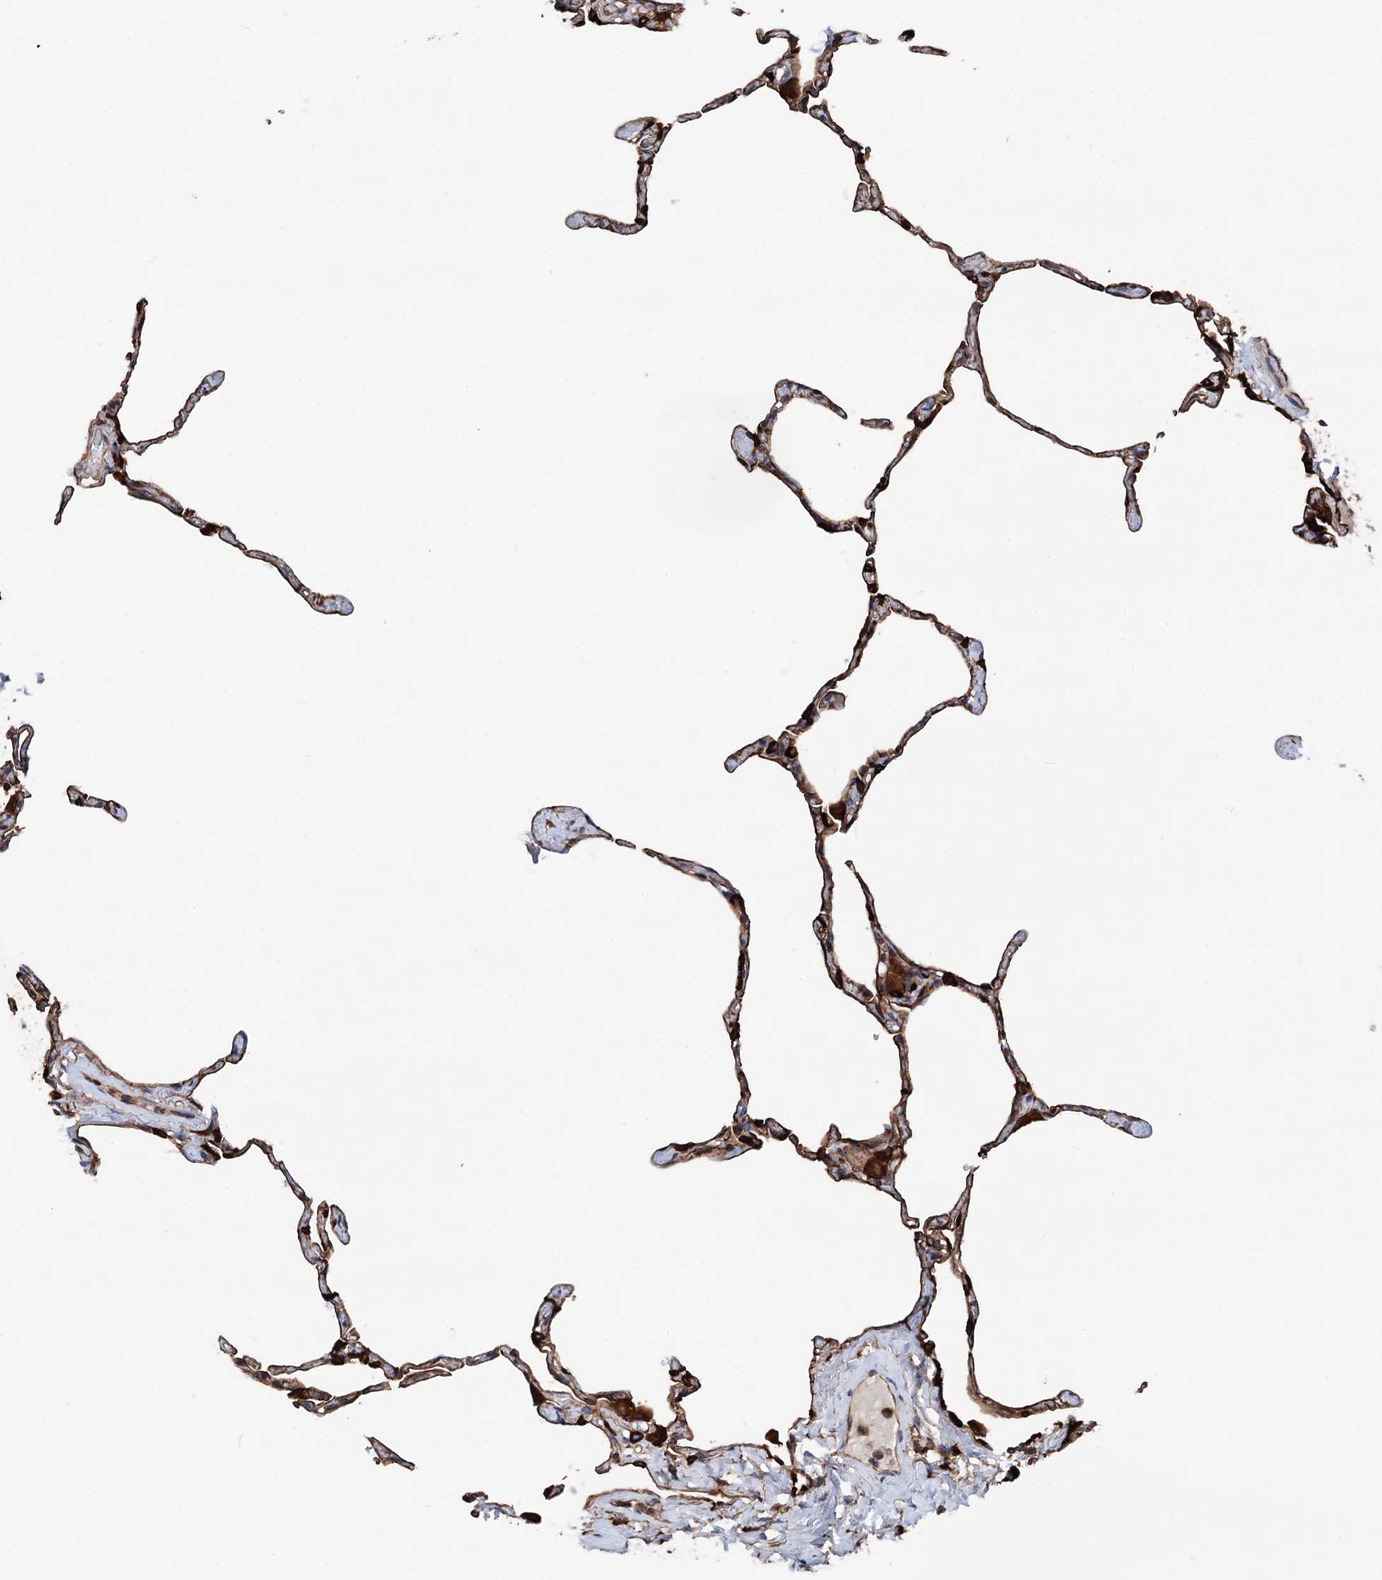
{"staining": {"intensity": "strong", "quantity": "25%-75%", "location": "cytoplasmic/membranous"}, "tissue": "lung", "cell_type": "Alveolar cells", "image_type": "normal", "snomed": [{"axis": "morphology", "description": "Normal tissue, NOS"}, {"axis": "topography", "description": "Lung"}], "caption": "The immunohistochemical stain highlights strong cytoplasmic/membranous expression in alveolar cells of benign lung. (brown staining indicates protein expression, while blue staining denotes nuclei).", "gene": "ERP29", "patient": {"sex": "male", "age": 65}}